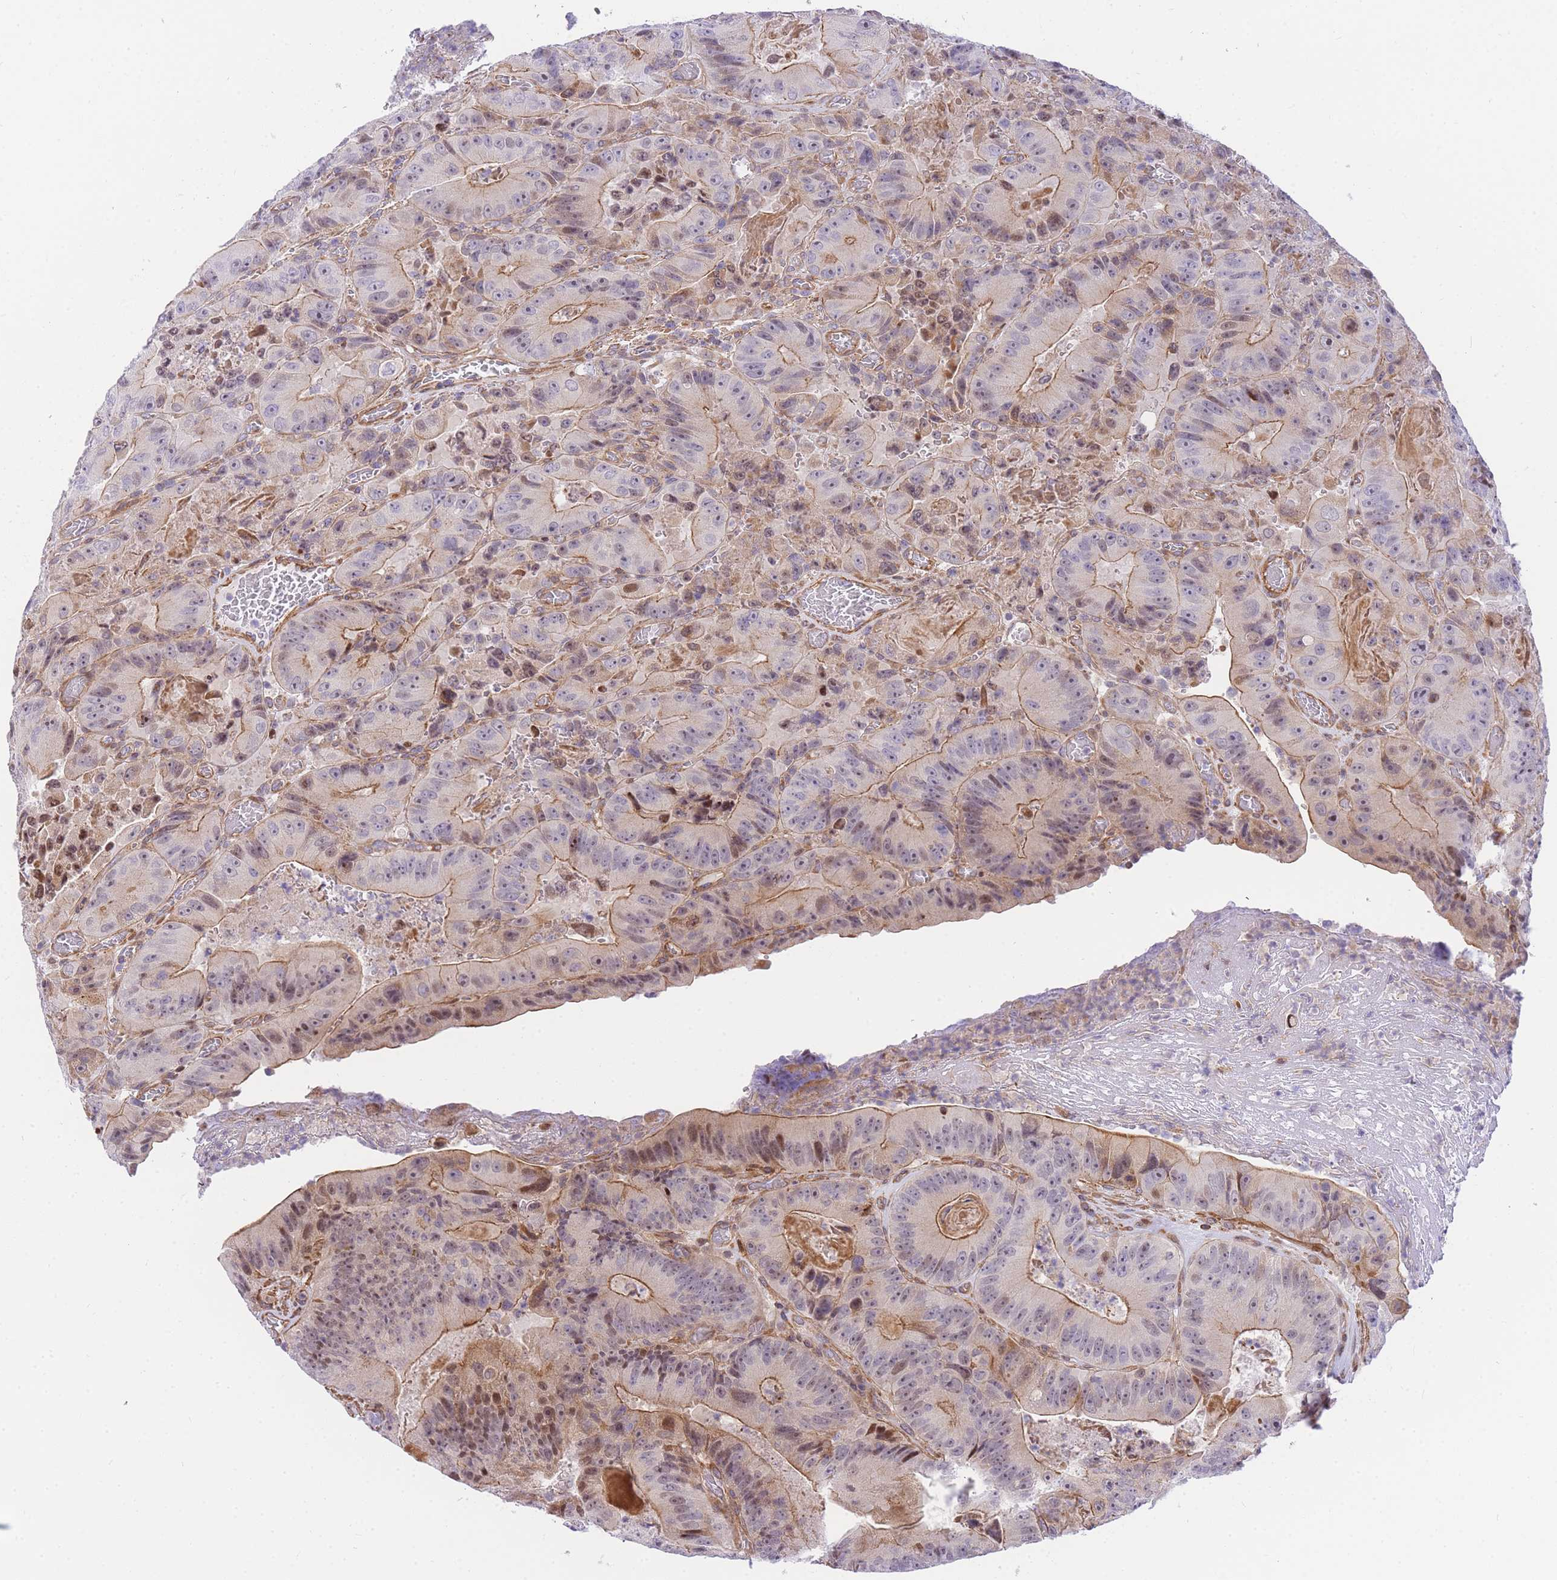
{"staining": {"intensity": "moderate", "quantity": "25%-75%", "location": "cytoplasmic/membranous,nuclear"}, "tissue": "colorectal cancer", "cell_type": "Tumor cells", "image_type": "cancer", "snomed": [{"axis": "morphology", "description": "Adenocarcinoma, NOS"}, {"axis": "topography", "description": "Colon"}], "caption": "Immunohistochemistry (IHC) of human adenocarcinoma (colorectal) reveals medium levels of moderate cytoplasmic/membranous and nuclear positivity in approximately 25%-75% of tumor cells.", "gene": "S100PBP", "patient": {"sex": "female", "age": 86}}